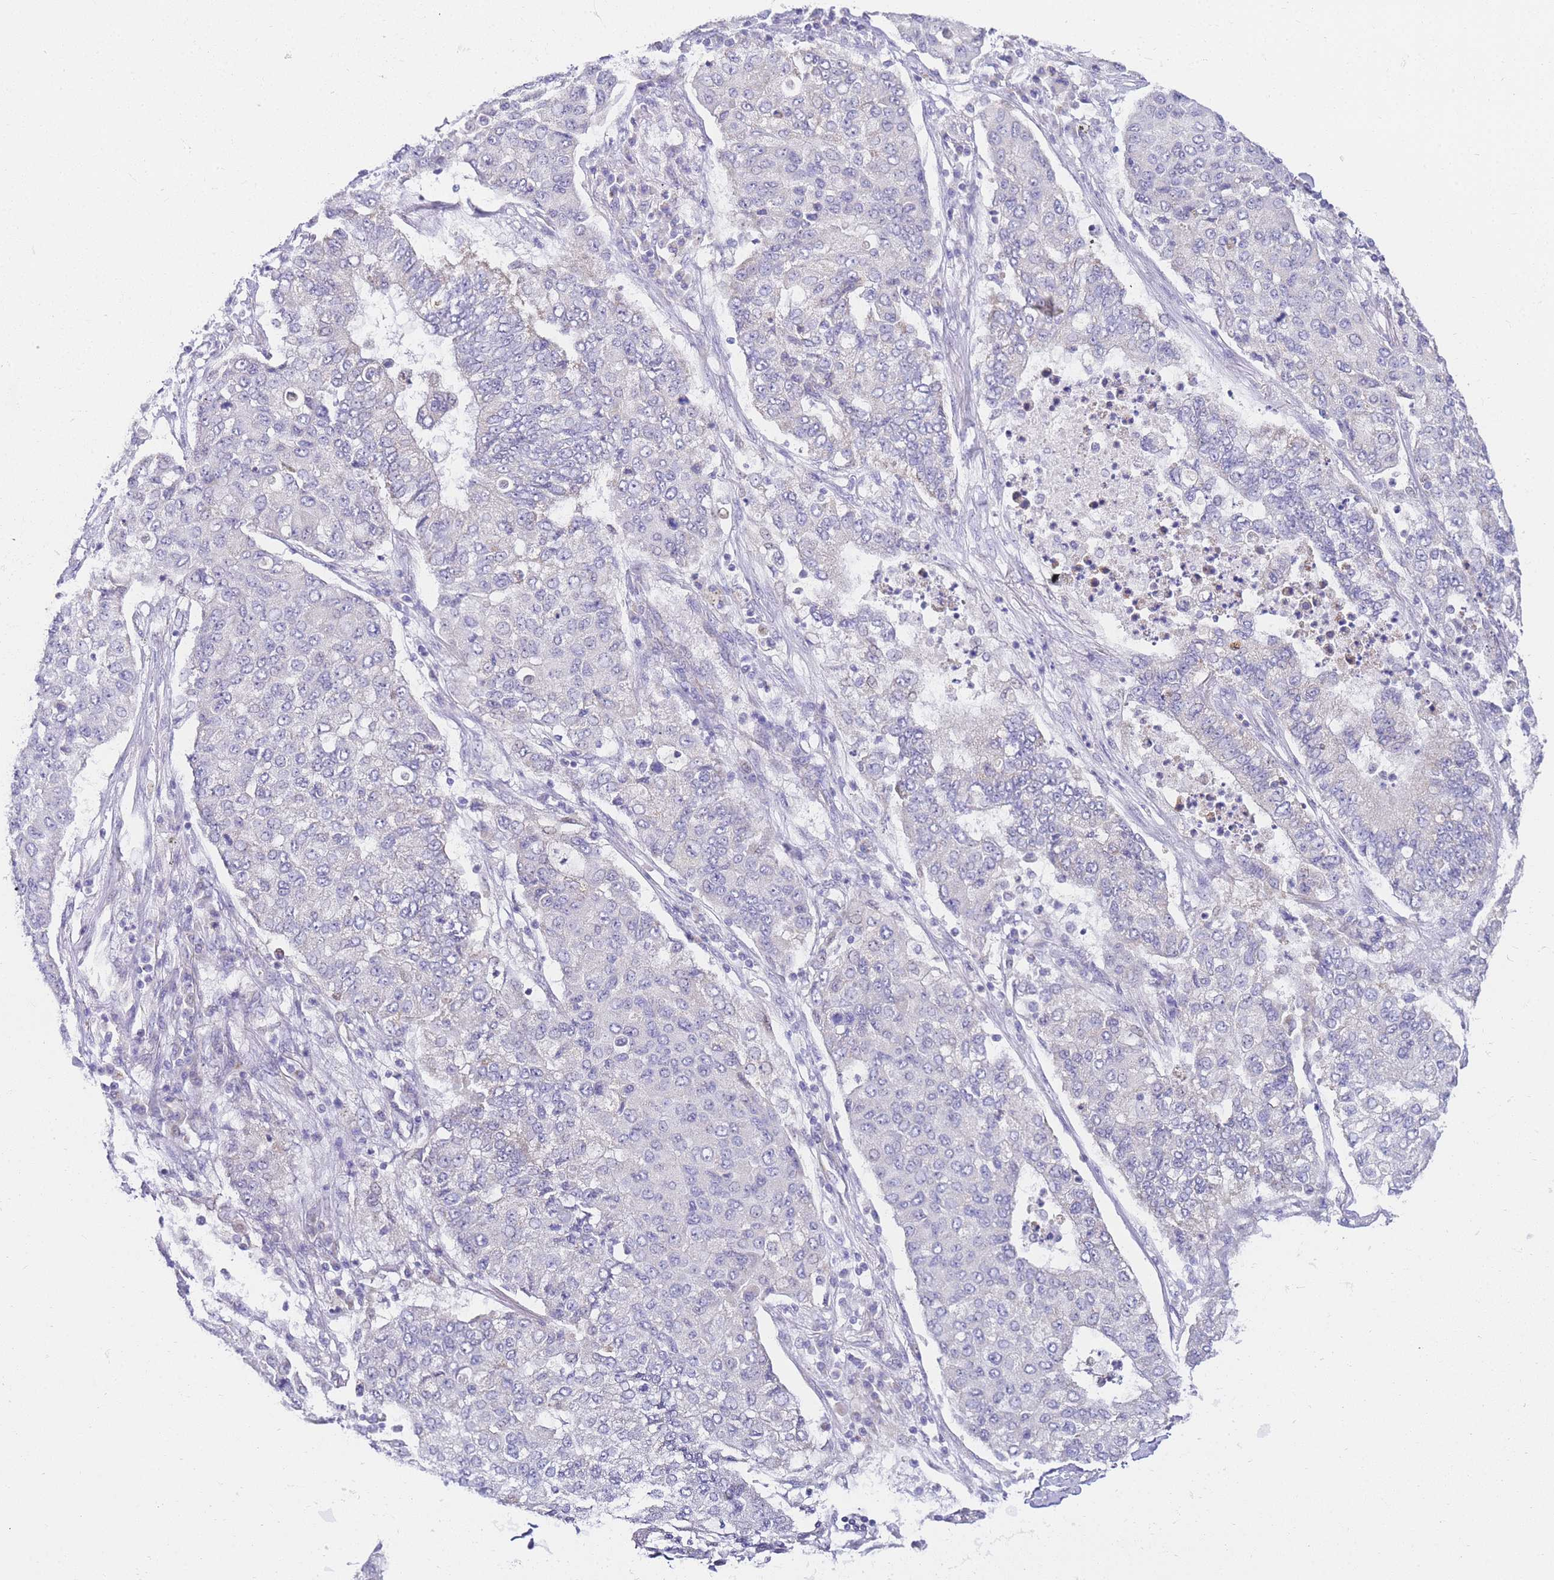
{"staining": {"intensity": "negative", "quantity": "none", "location": "none"}, "tissue": "lung cancer", "cell_type": "Tumor cells", "image_type": "cancer", "snomed": [{"axis": "morphology", "description": "Squamous cell carcinoma, NOS"}, {"axis": "topography", "description": "Lung"}], "caption": "Immunohistochemistry (IHC) of lung squamous cell carcinoma demonstrates no staining in tumor cells.", "gene": "PDCD7", "patient": {"sex": "male", "age": 74}}